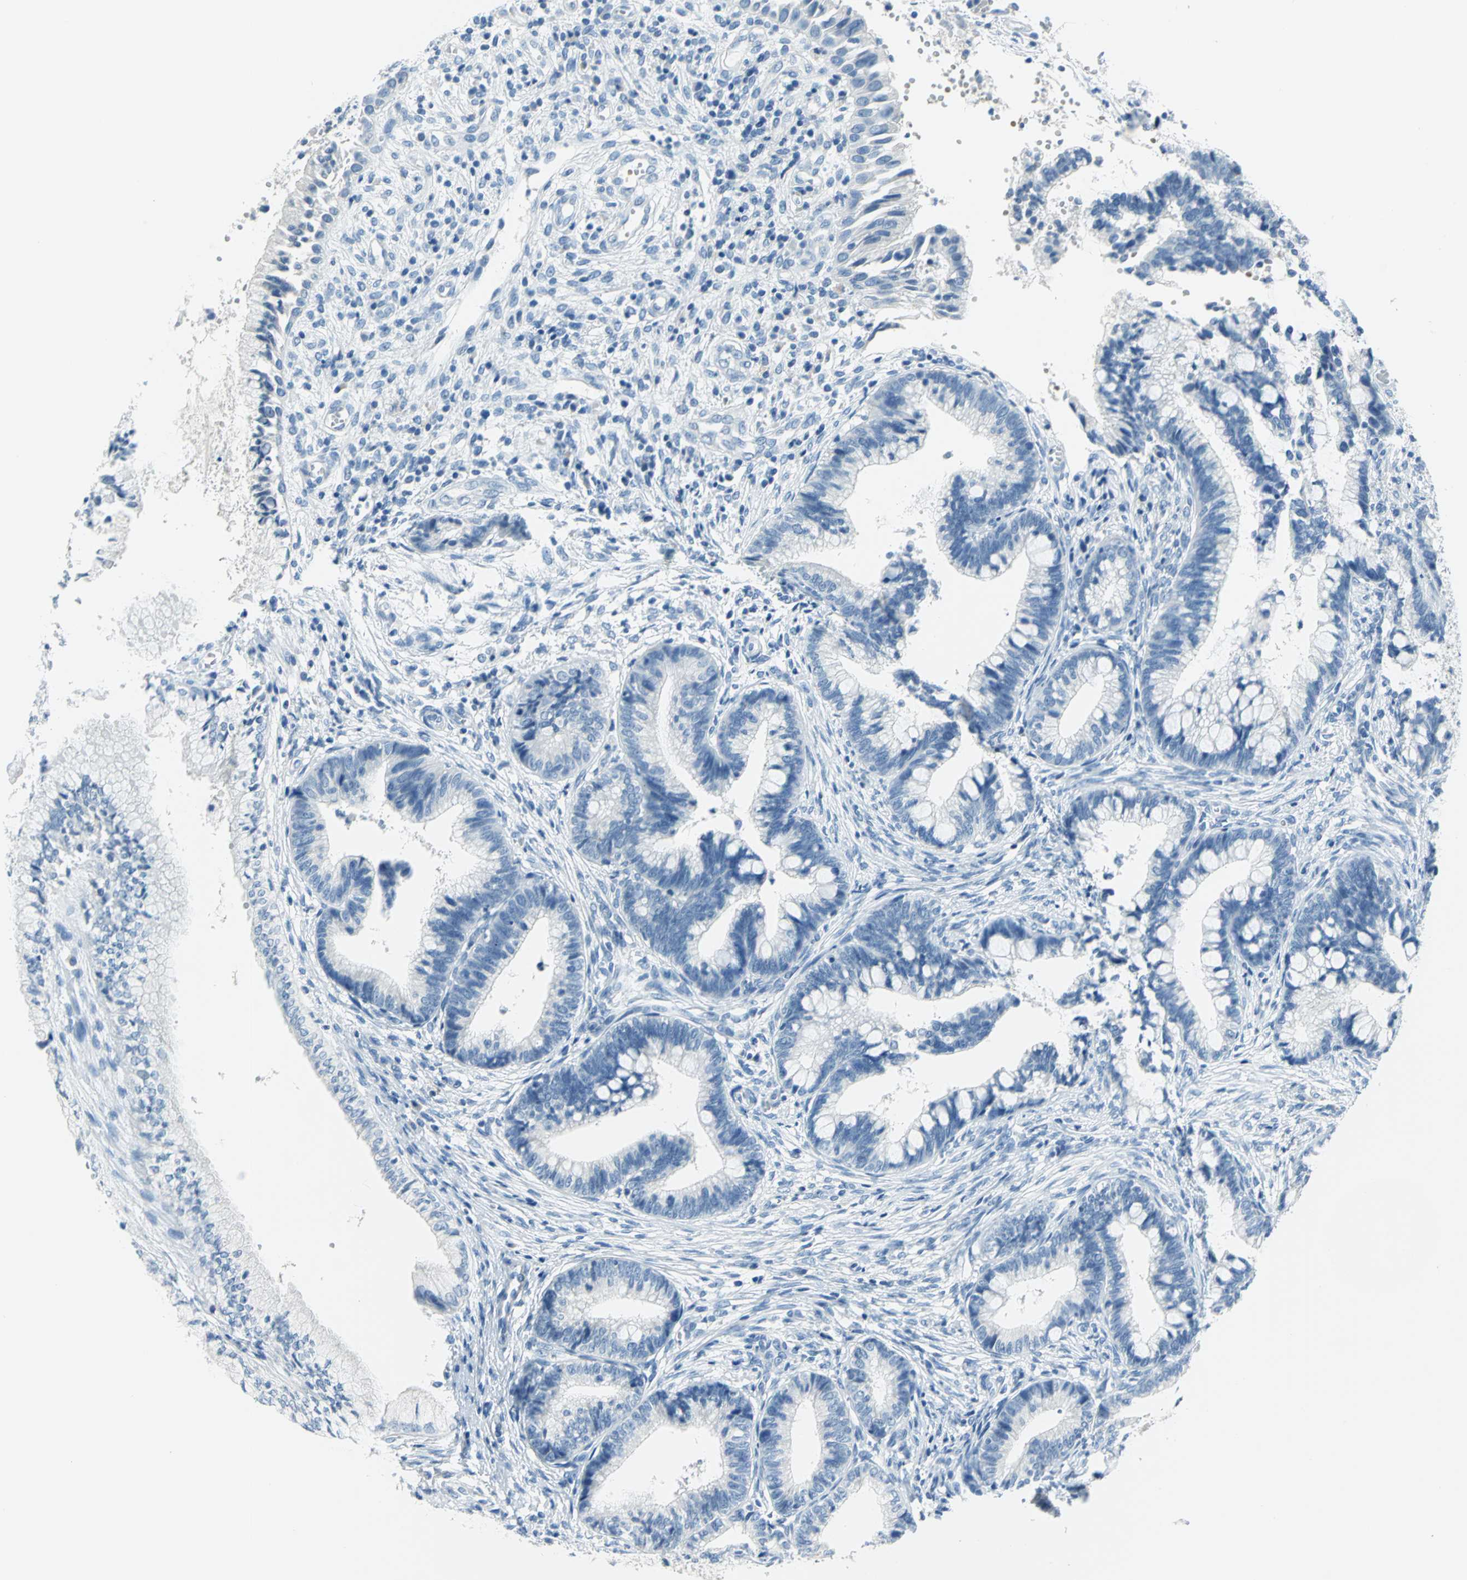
{"staining": {"intensity": "negative", "quantity": "none", "location": "none"}, "tissue": "cervical cancer", "cell_type": "Tumor cells", "image_type": "cancer", "snomed": [{"axis": "morphology", "description": "Adenocarcinoma, NOS"}, {"axis": "topography", "description": "Cervix"}], "caption": "Human cervical cancer (adenocarcinoma) stained for a protein using immunohistochemistry shows no positivity in tumor cells.", "gene": "PKLR", "patient": {"sex": "female", "age": 36}}